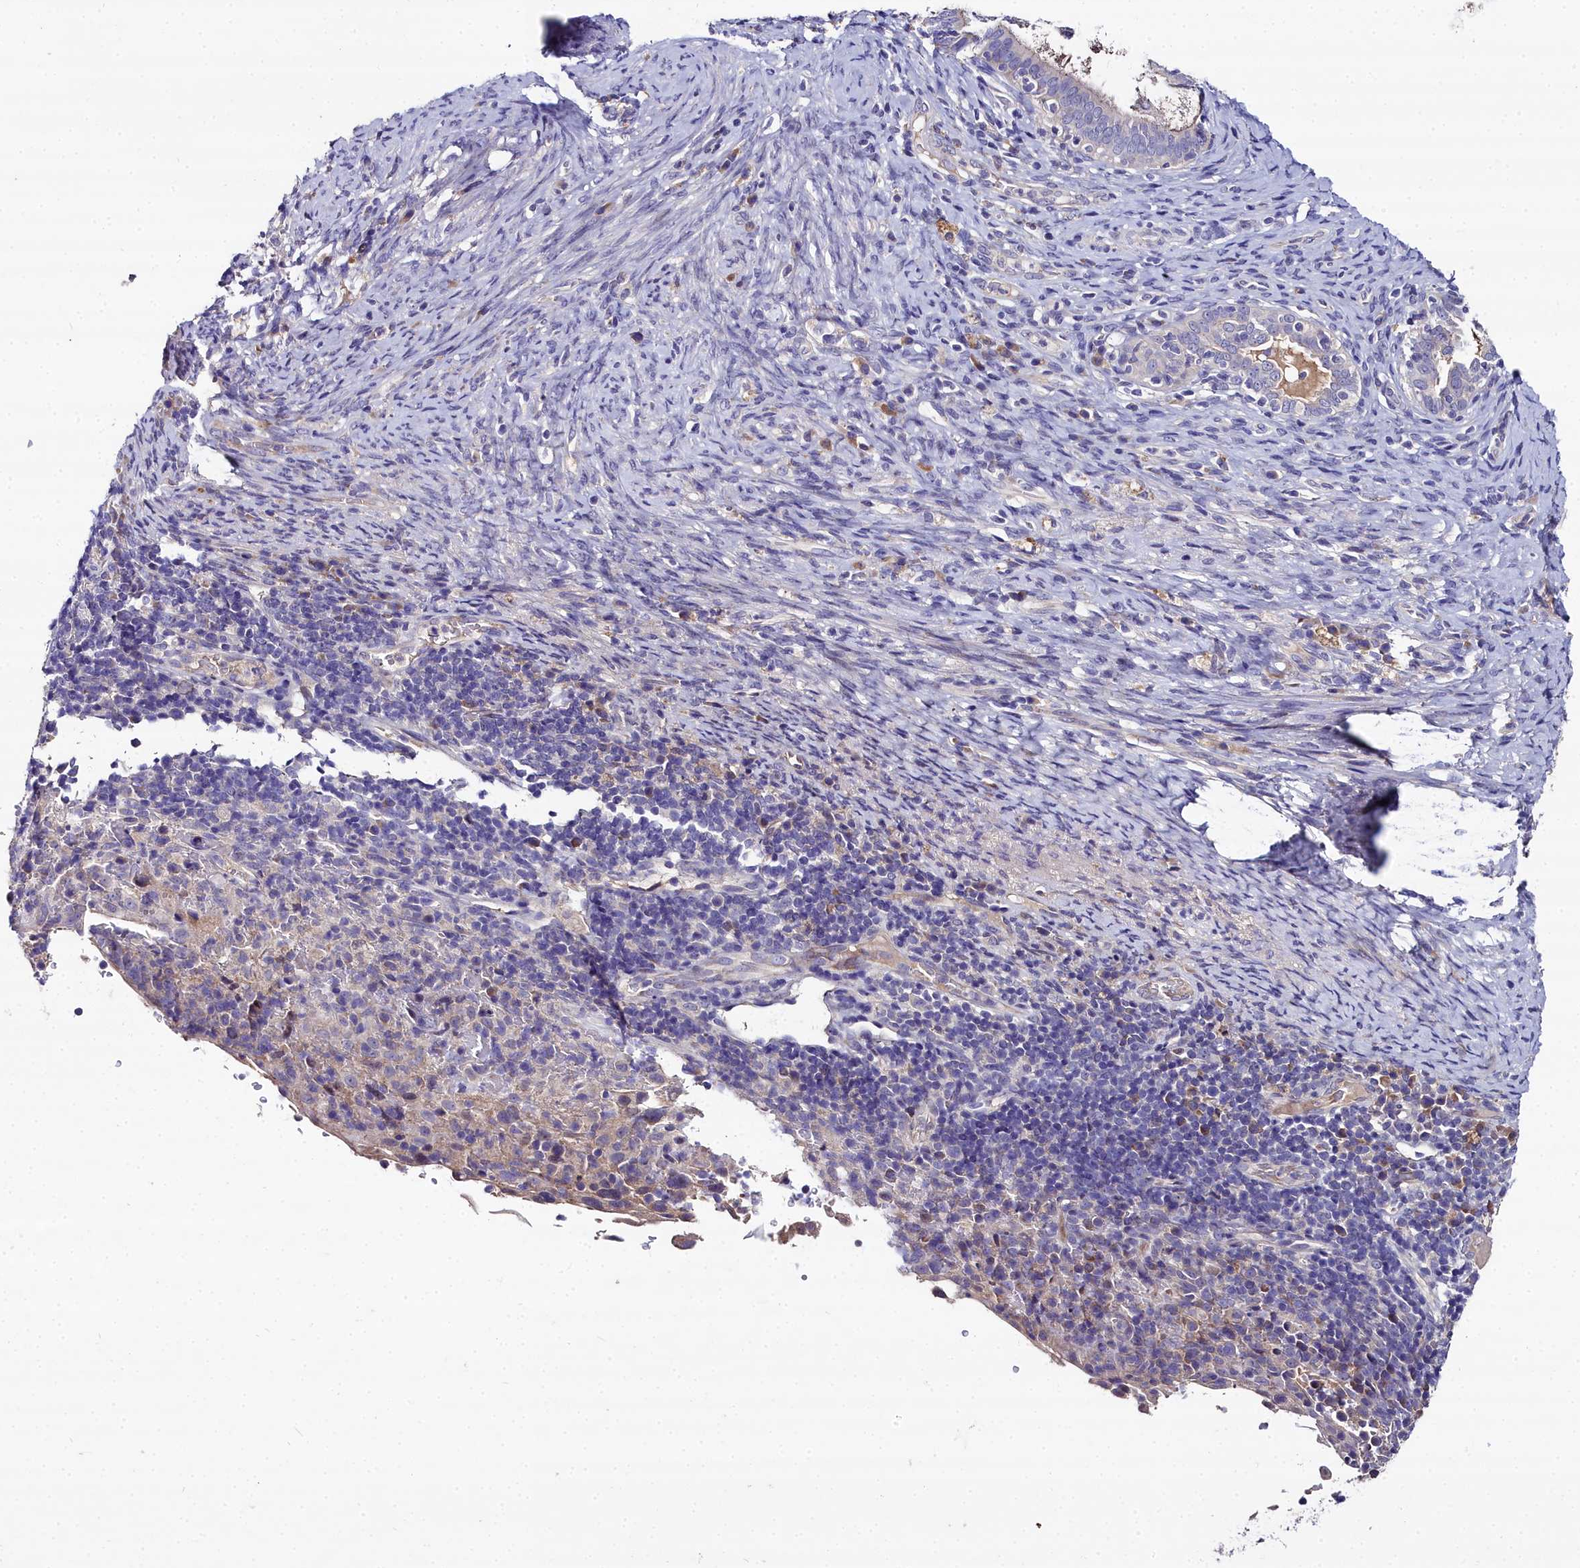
{"staining": {"intensity": "negative", "quantity": "none", "location": "none"}, "tissue": "cervical cancer", "cell_type": "Tumor cells", "image_type": "cancer", "snomed": [{"axis": "morphology", "description": "Squamous cell carcinoma, NOS"}, {"axis": "topography", "description": "Cervix"}], "caption": "Immunohistochemical staining of human cervical cancer (squamous cell carcinoma) reveals no significant positivity in tumor cells.", "gene": "NT5M", "patient": {"sex": "female", "age": 52}}